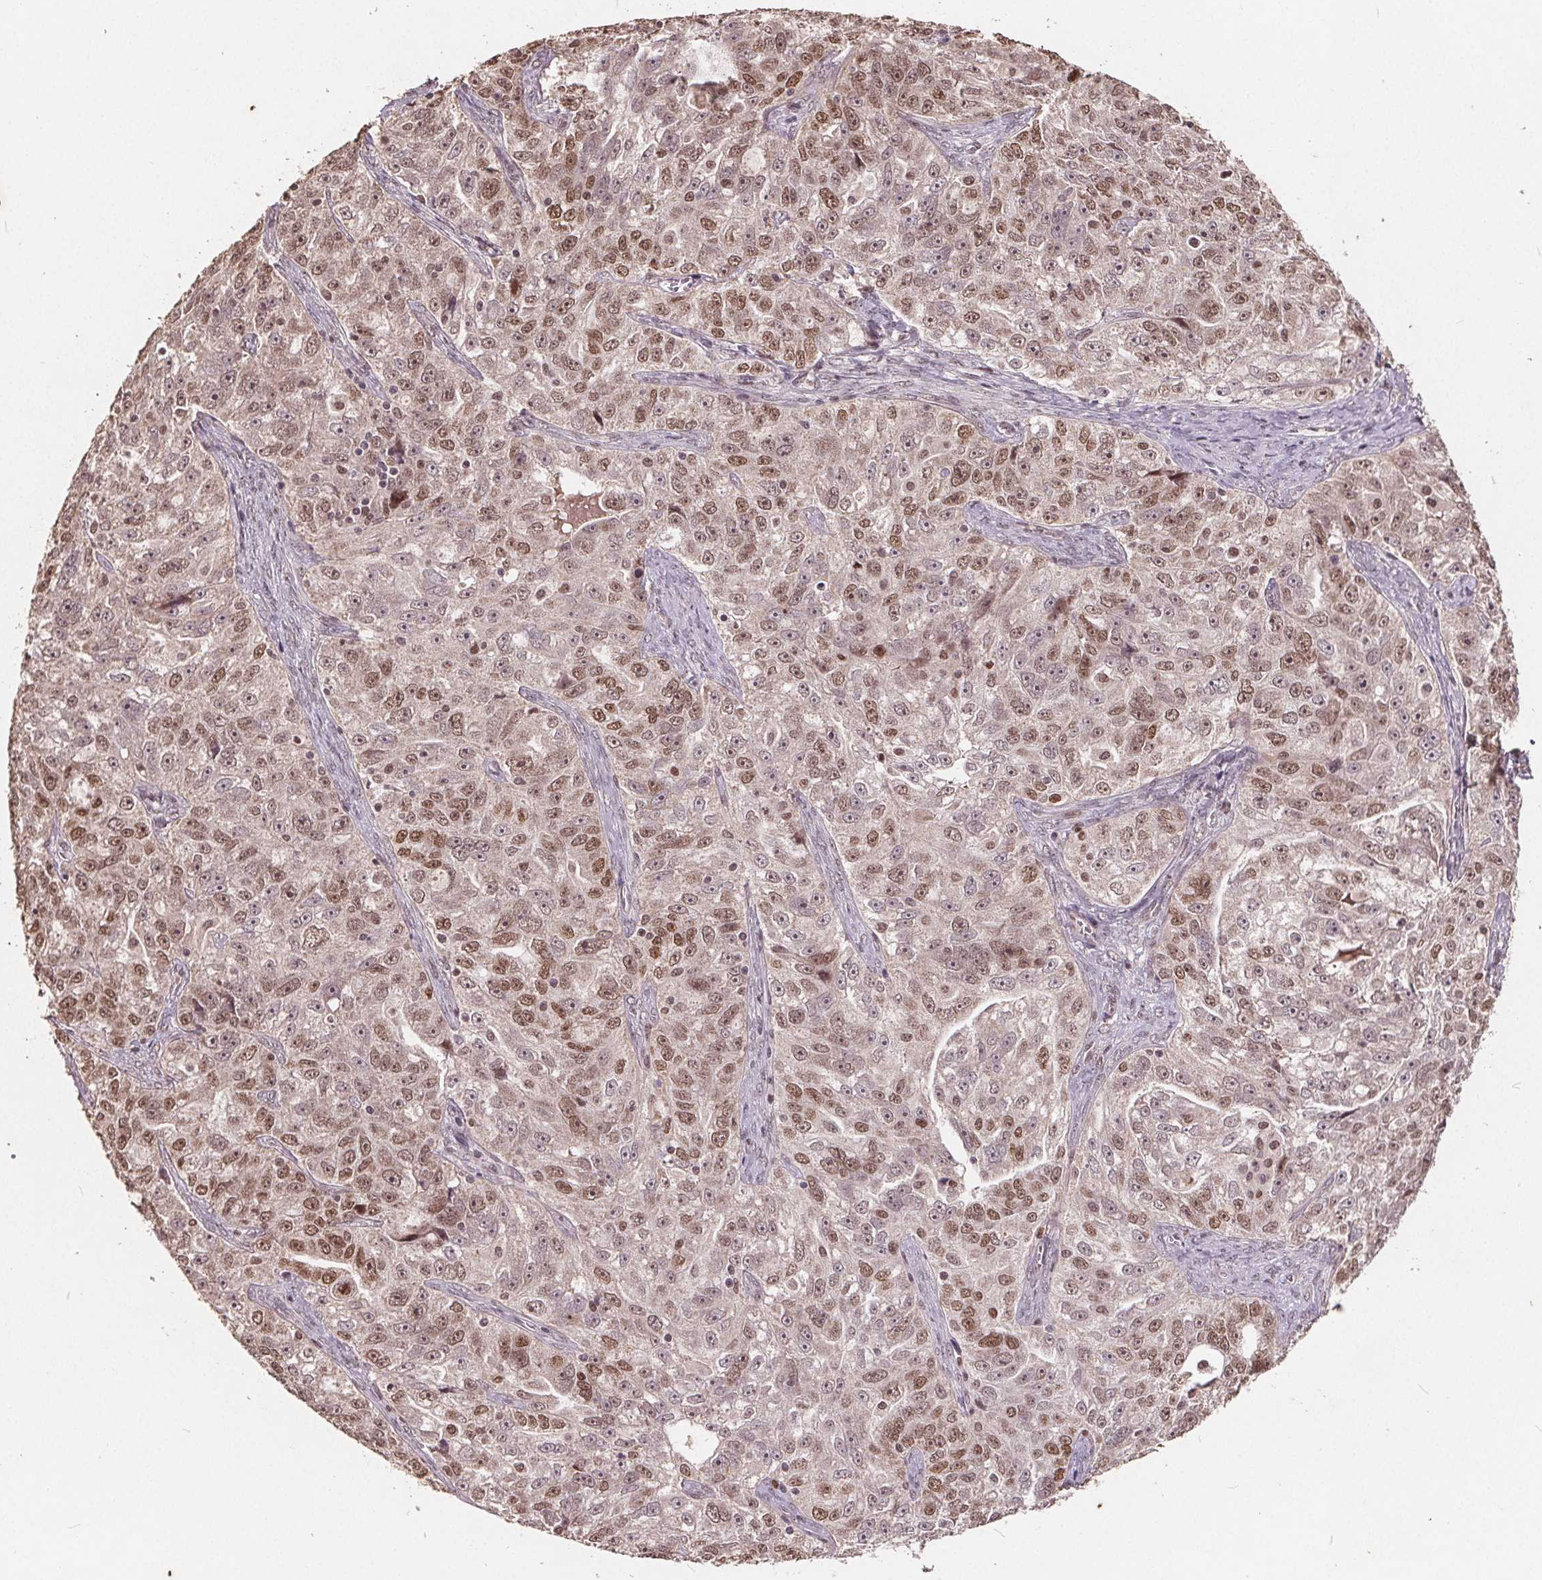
{"staining": {"intensity": "moderate", "quantity": ">75%", "location": "nuclear"}, "tissue": "ovarian cancer", "cell_type": "Tumor cells", "image_type": "cancer", "snomed": [{"axis": "morphology", "description": "Cystadenocarcinoma, serous, NOS"}, {"axis": "topography", "description": "Ovary"}], "caption": "DAB (3,3'-diaminobenzidine) immunohistochemical staining of ovarian cancer demonstrates moderate nuclear protein expression in approximately >75% of tumor cells.", "gene": "DNMT3B", "patient": {"sex": "female", "age": 51}}